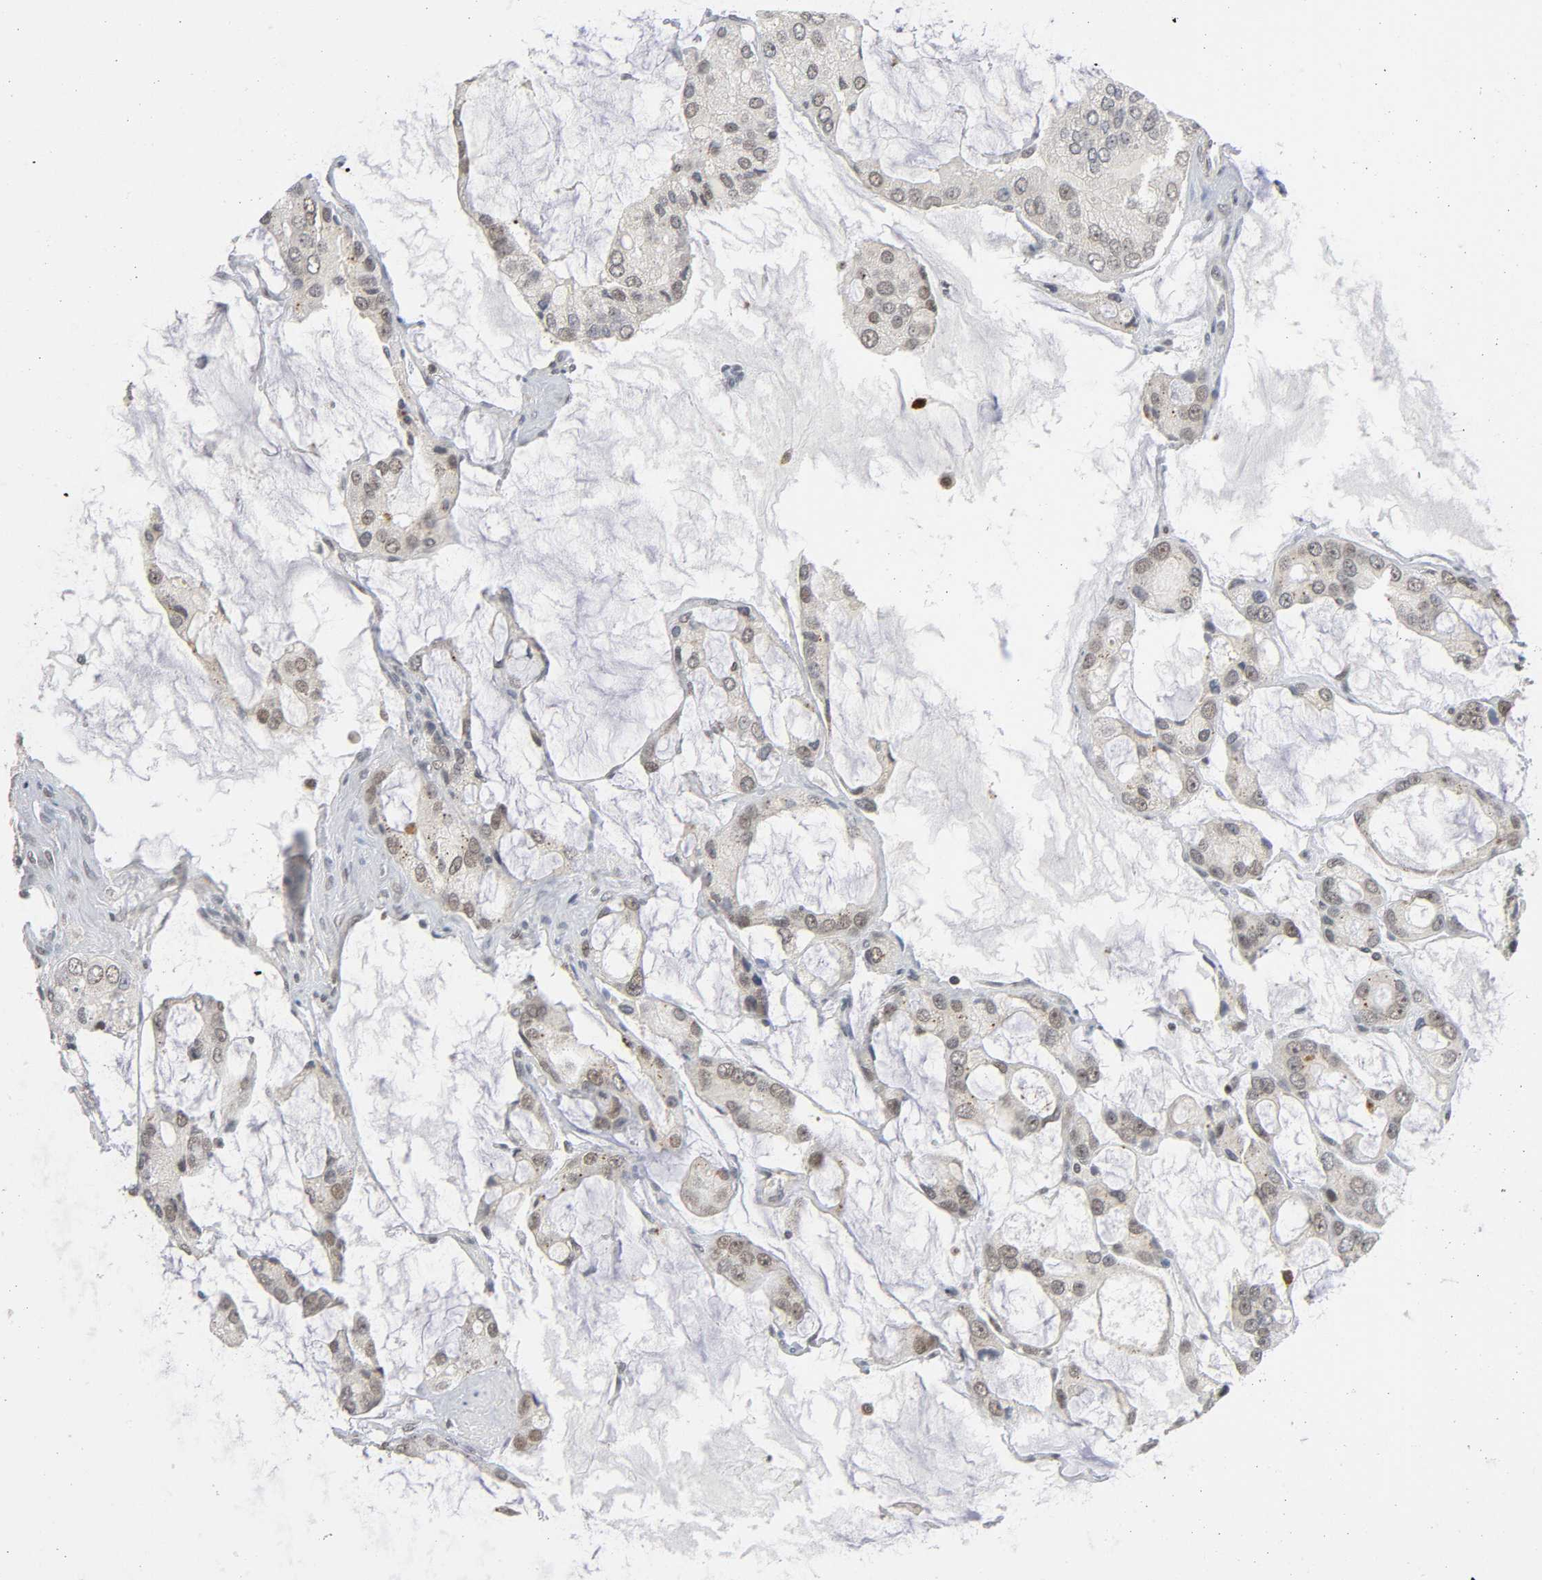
{"staining": {"intensity": "weak", "quantity": "25%-75%", "location": "cytoplasmic/membranous,nuclear"}, "tissue": "prostate cancer", "cell_type": "Tumor cells", "image_type": "cancer", "snomed": [{"axis": "morphology", "description": "Adenocarcinoma, High grade"}, {"axis": "topography", "description": "Prostate"}], "caption": "An immunohistochemistry (IHC) histopathology image of neoplastic tissue is shown. Protein staining in brown shows weak cytoplasmic/membranous and nuclear positivity in prostate cancer (high-grade adenocarcinoma) within tumor cells. (DAB (3,3'-diaminobenzidine) IHC with brightfield microscopy, high magnification).", "gene": "KAT2B", "patient": {"sex": "male", "age": 67}}